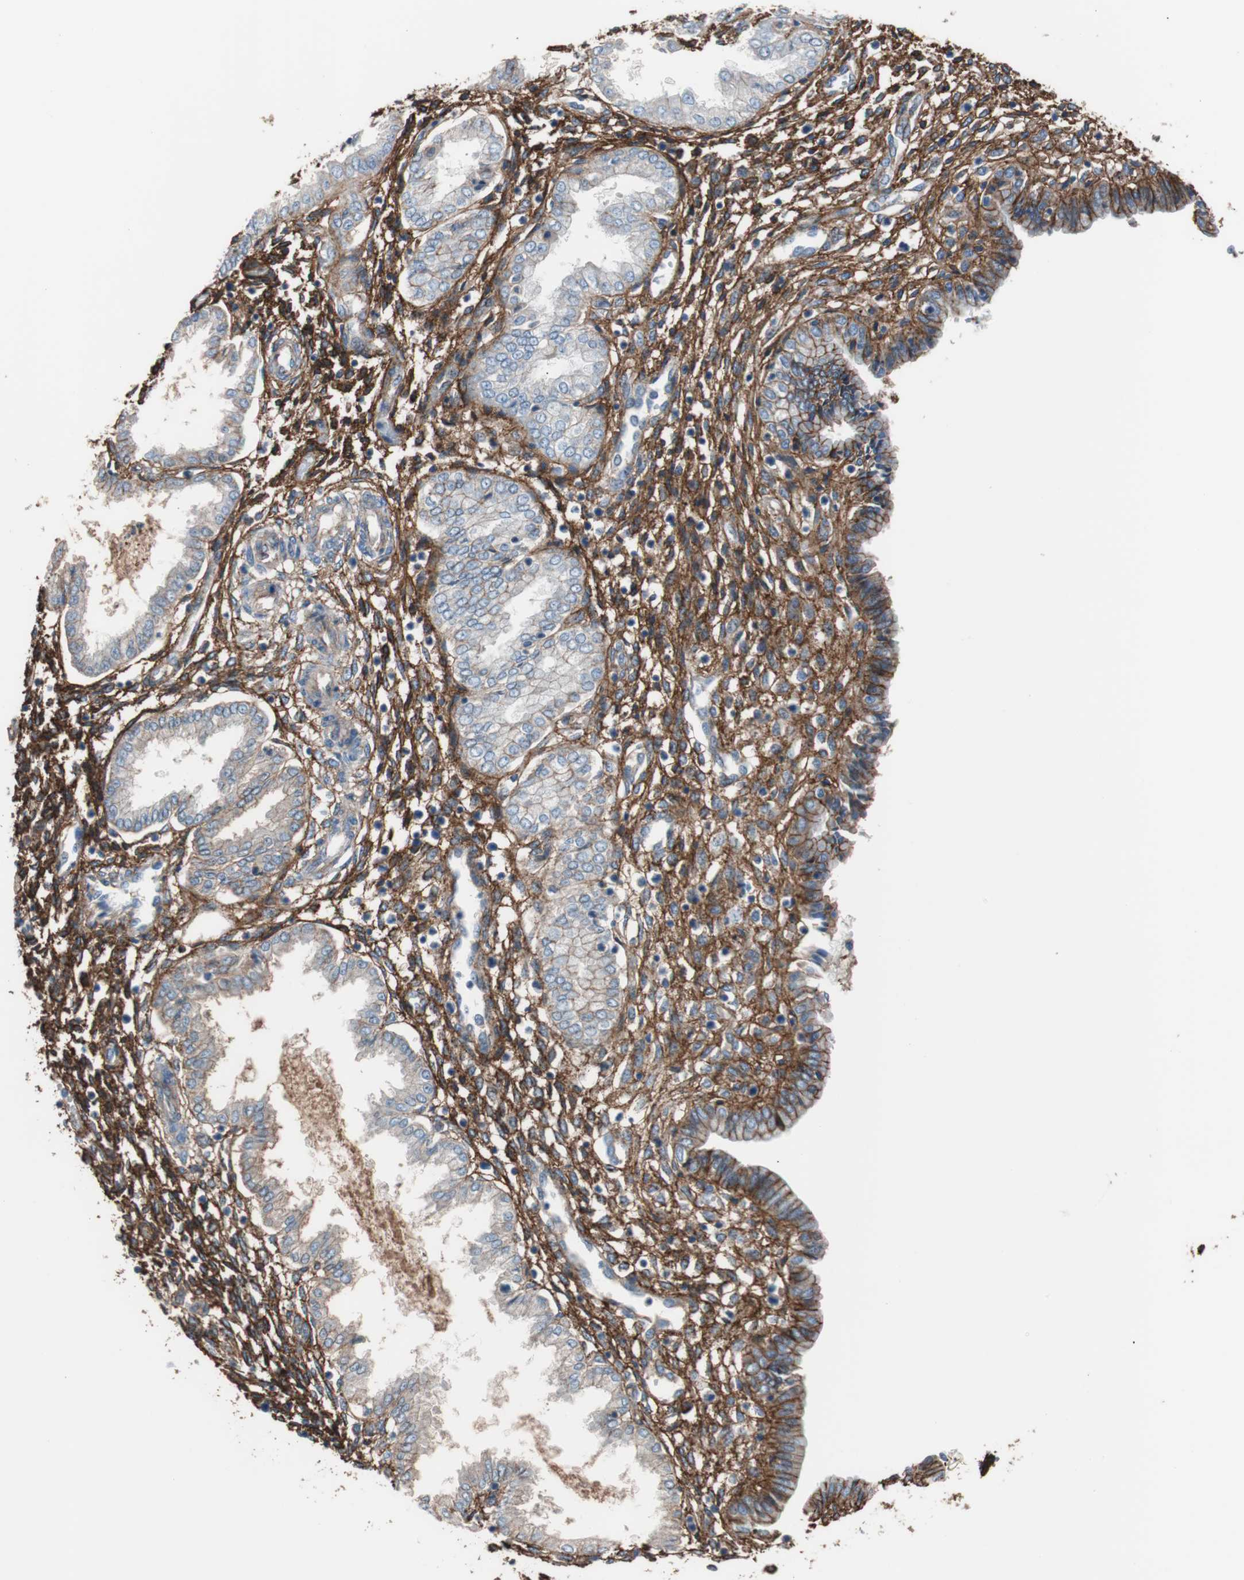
{"staining": {"intensity": "strong", "quantity": ">75%", "location": "cytoplasmic/membranous"}, "tissue": "endometrium", "cell_type": "Cells in endometrial stroma", "image_type": "normal", "snomed": [{"axis": "morphology", "description": "Normal tissue, NOS"}, {"axis": "topography", "description": "Endometrium"}], "caption": "DAB (3,3'-diaminobenzidine) immunohistochemical staining of normal human endometrium displays strong cytoplasmic/membranous protein staining in approximately >75% of cells in endometrial stroma.", "gene": "CD81", "patient": {"sex": "female", "age": 33}}